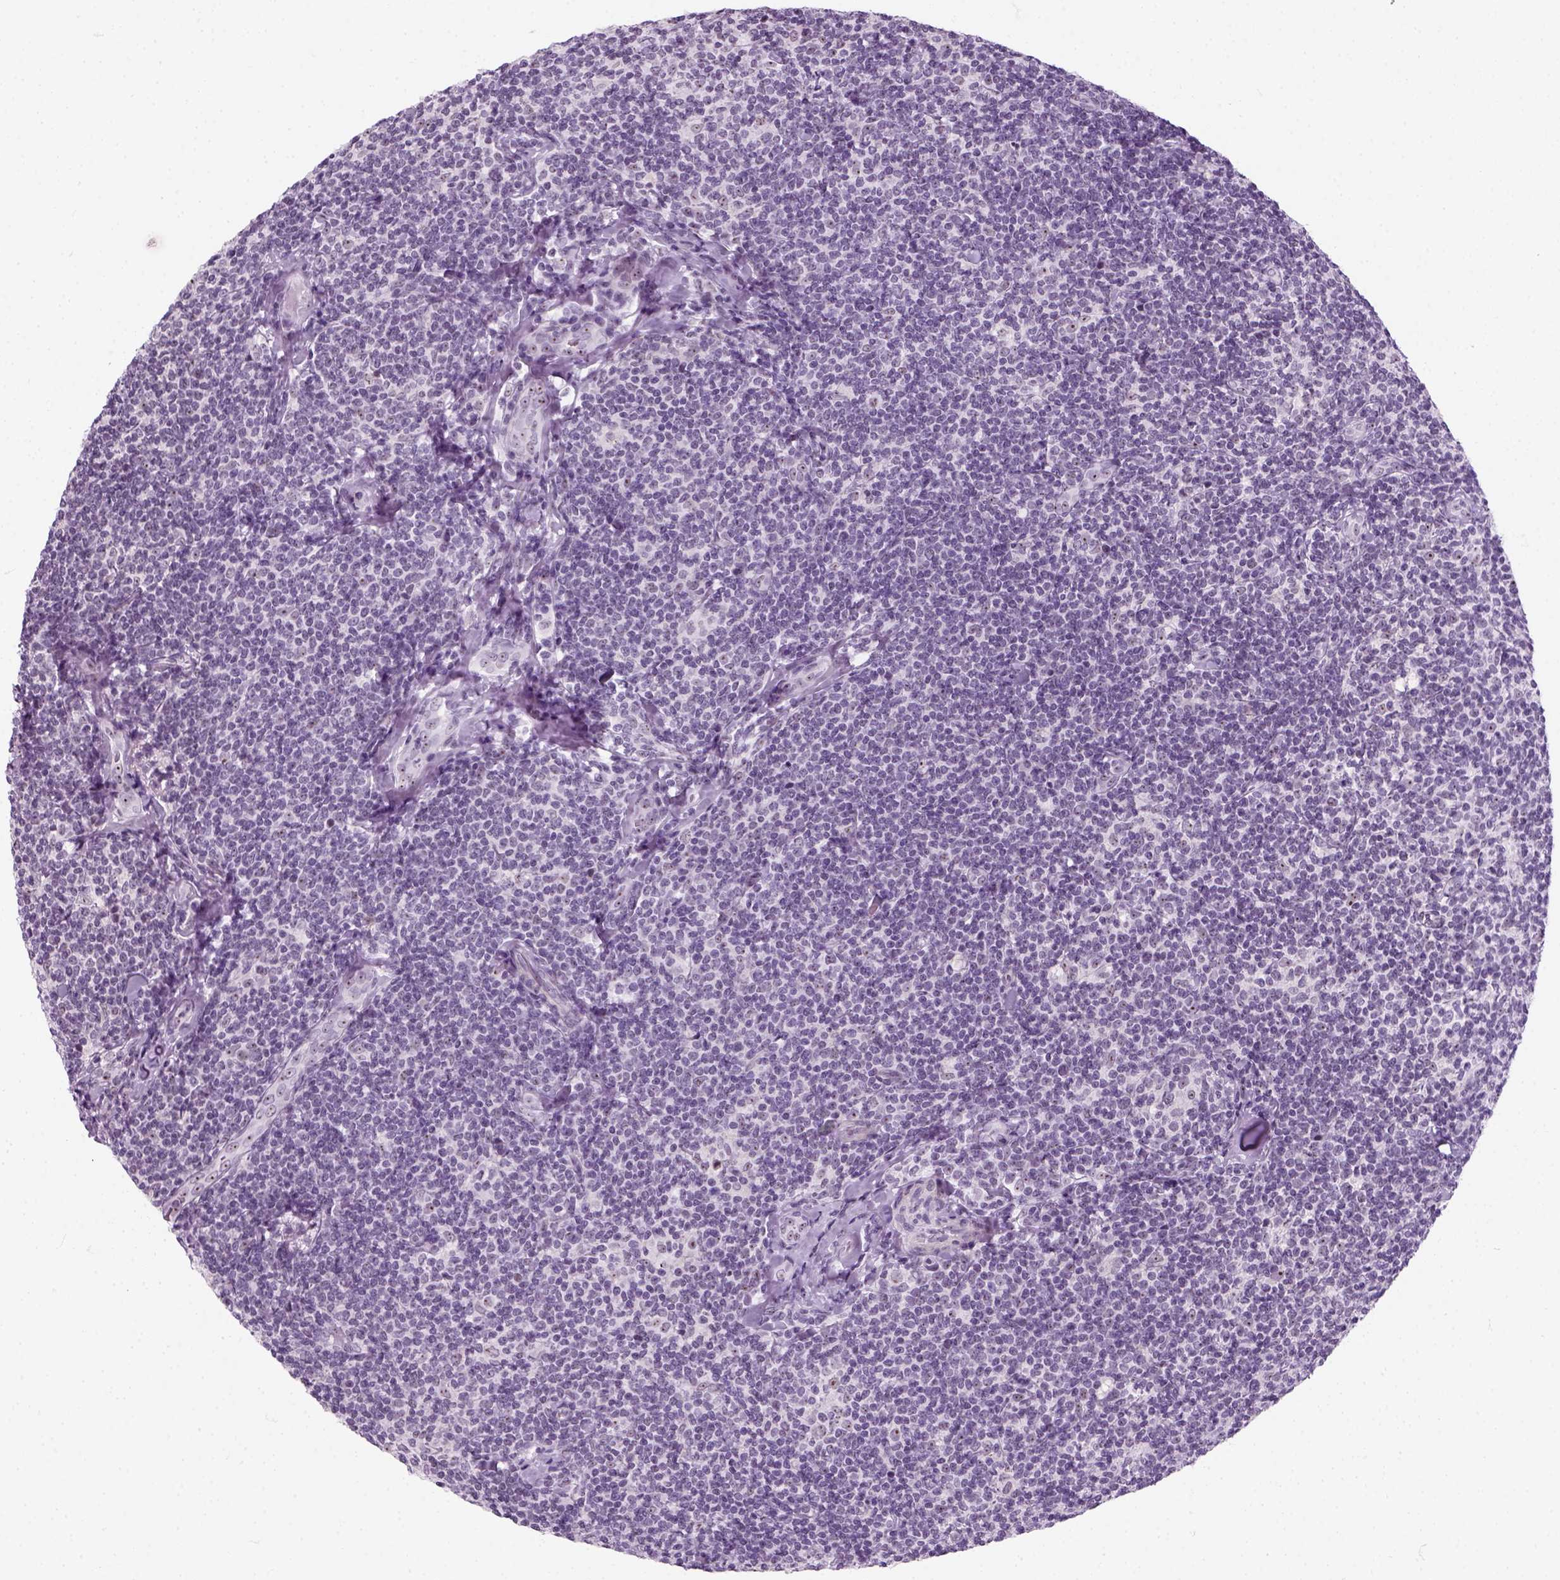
{"staining": {"intensity": "negative", "quantity": "none", "location": "none"}, "tissue": "lymphoma", "cell_type": "Tumor cells", "image_type": "cancer", "snomed": [{"axis": "morphology", "description": "Malignant lymphoma, non-Hodgkin's type, Low grade"}, {"axis": "topography", "description": "Lymph node"}], "caption": "Immunohistochemical staining of lymphoma shows no significant staining in tumor cells.", "gene": "ZNF865", "patient": {"sex": "female", "age": 56}}